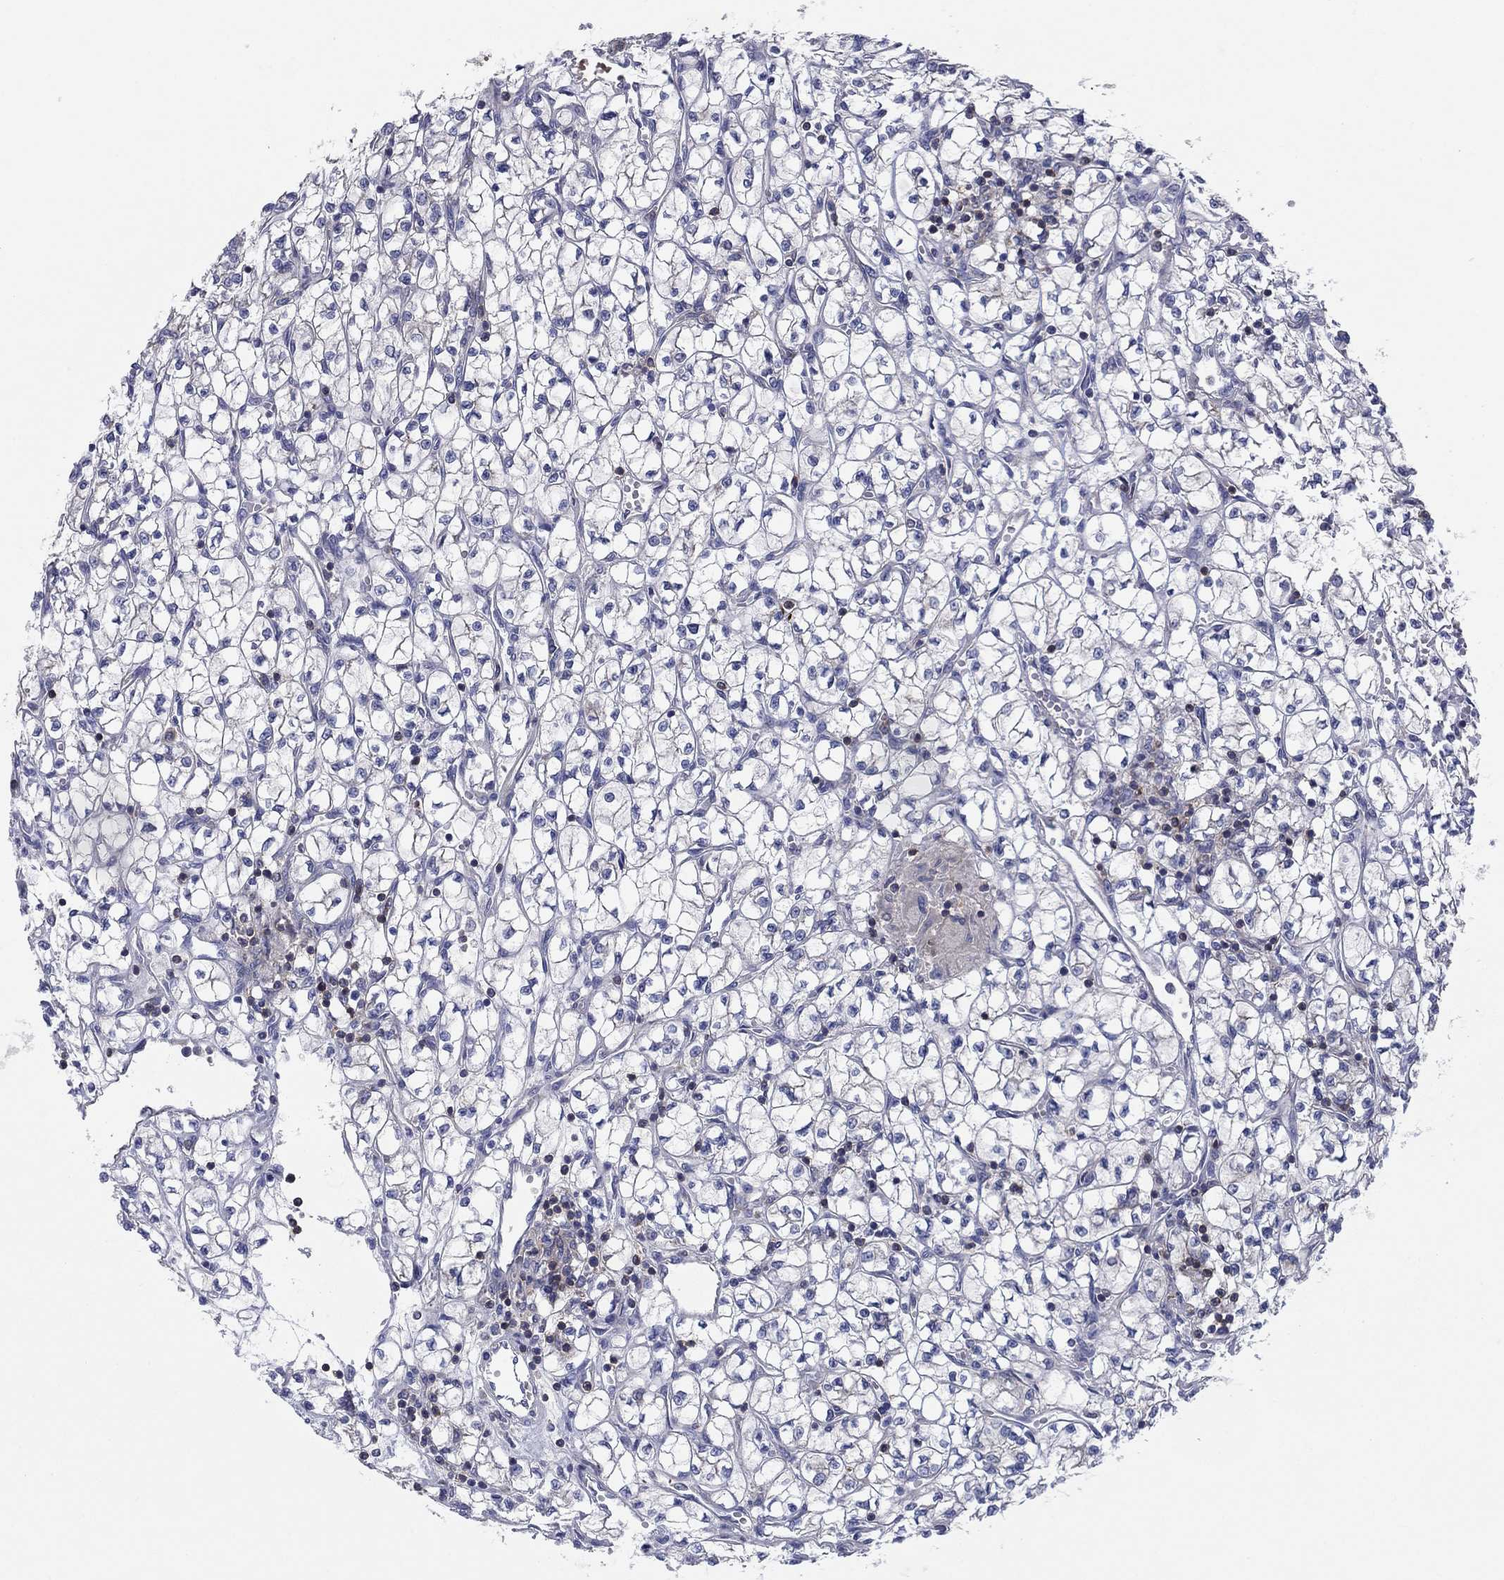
{"staining": {"intensity": "negative", "quantity": "none", "location": "none"}, "tissue": "renal cancer", "cell_type": "Tumor cells", "image_type": "cancer", "snomed": [{"axis": "morphology", "description": "Adenocarcinoma, NOS"}, {"axis": "topography", "description": "Kidney"}], "caption": "The photomicrograph displays no staining of tumor cells in adenocarcinoma (renal).", "gene": "PVR", "patient": {"sex": "female", "age": 64}}